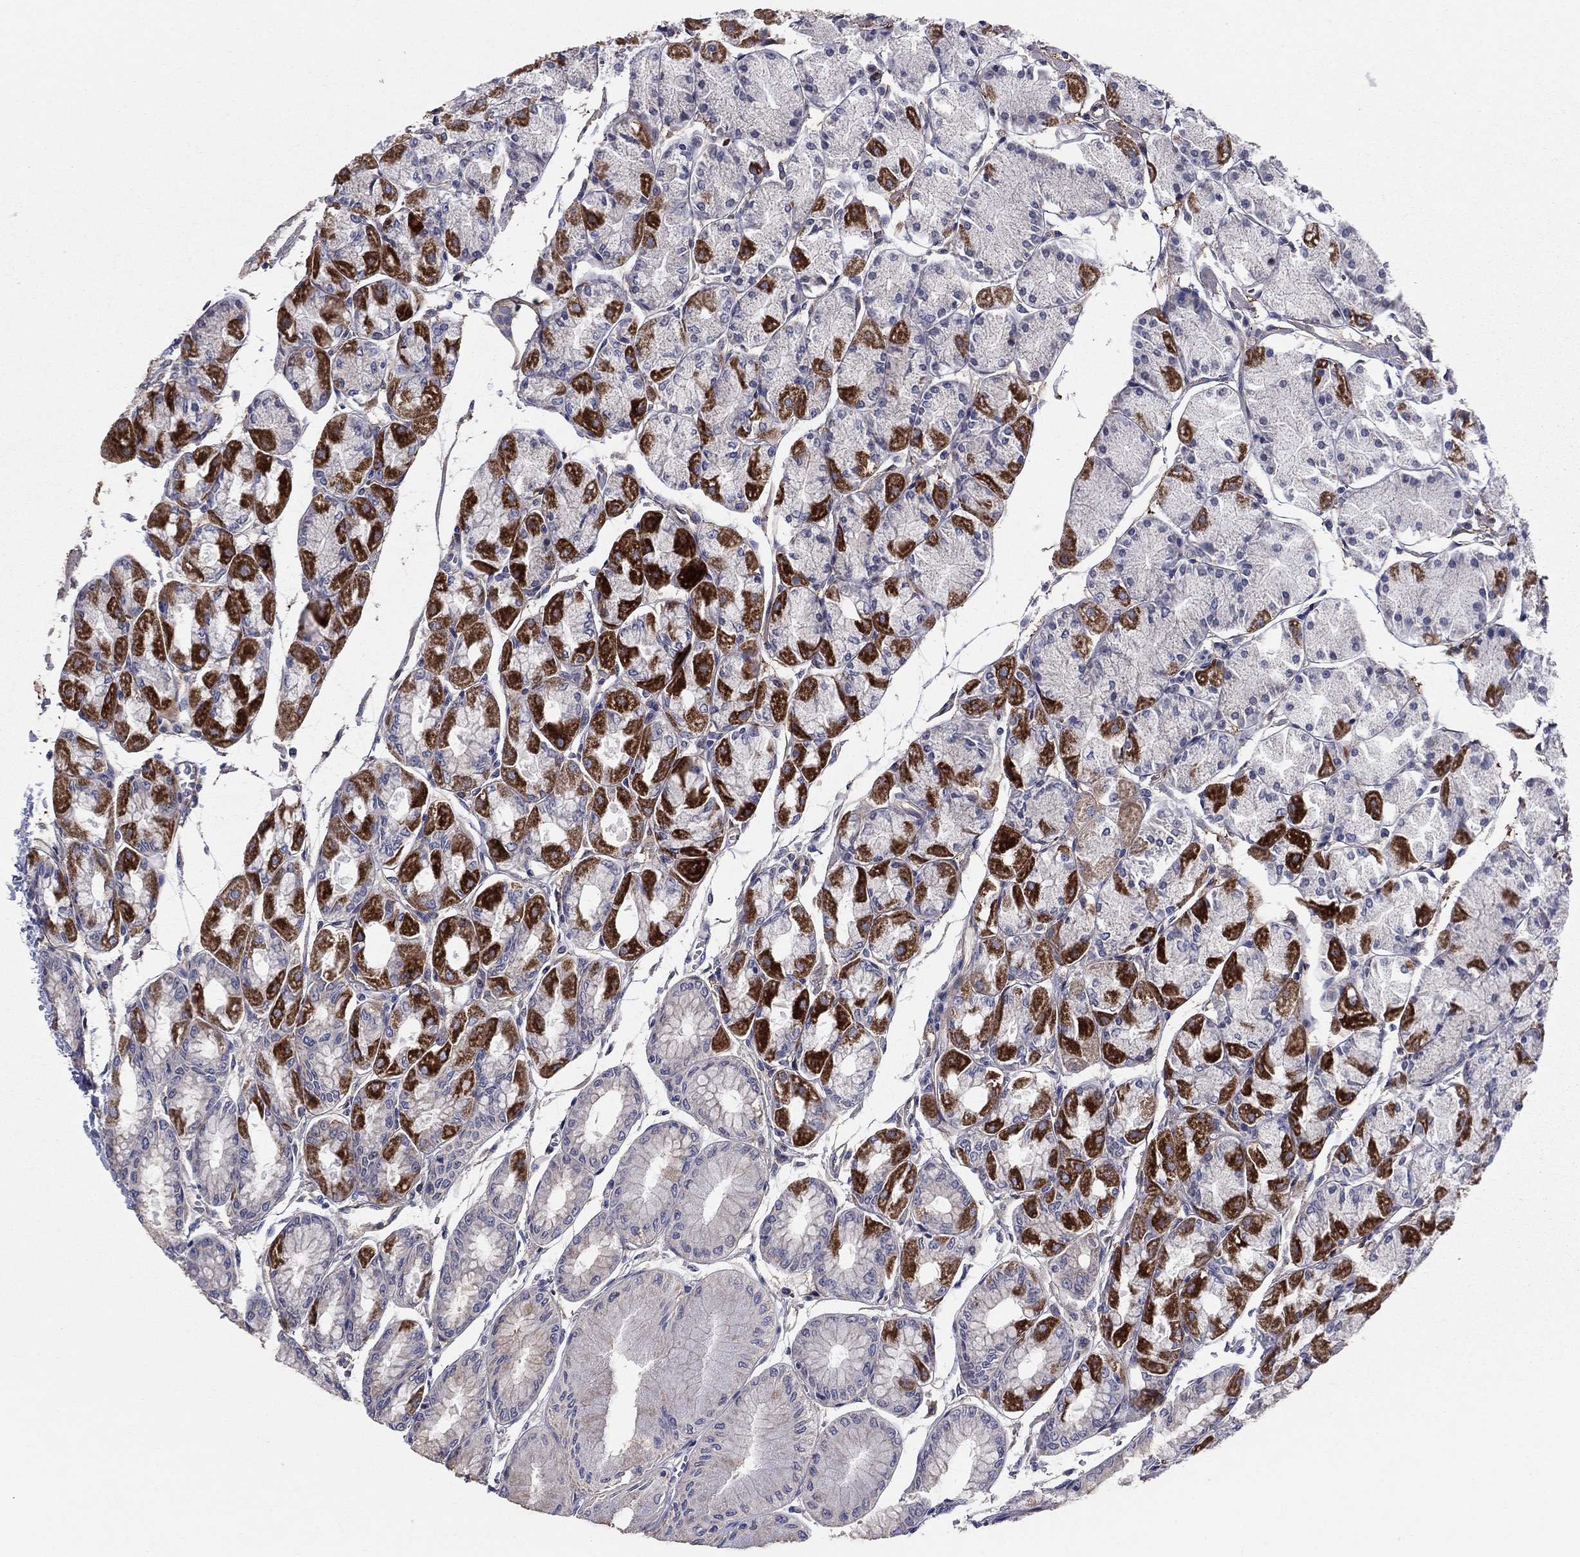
{"staining": {"intensity": "strong", "quantity": "<25%", "location": "nuclear"}, "tissue": "stomach", "cell_type": "Glandular cells", "image_type": "normal", "snomed": [{"axis": "morphology", "description": "Normal tissue, NOS"}, {"axis": "topography", "description": "Stomach, upper"}], "caption": "Stomach was stained to show a protein in brown. There is medium levels of strong nuclear staining in approximately <25% of glandular cells. The protein of interest is shown in brown color, while the nuclei are stained blue.", "gene": "EMP2", "patient": {"sex": "male", "age": 60}}